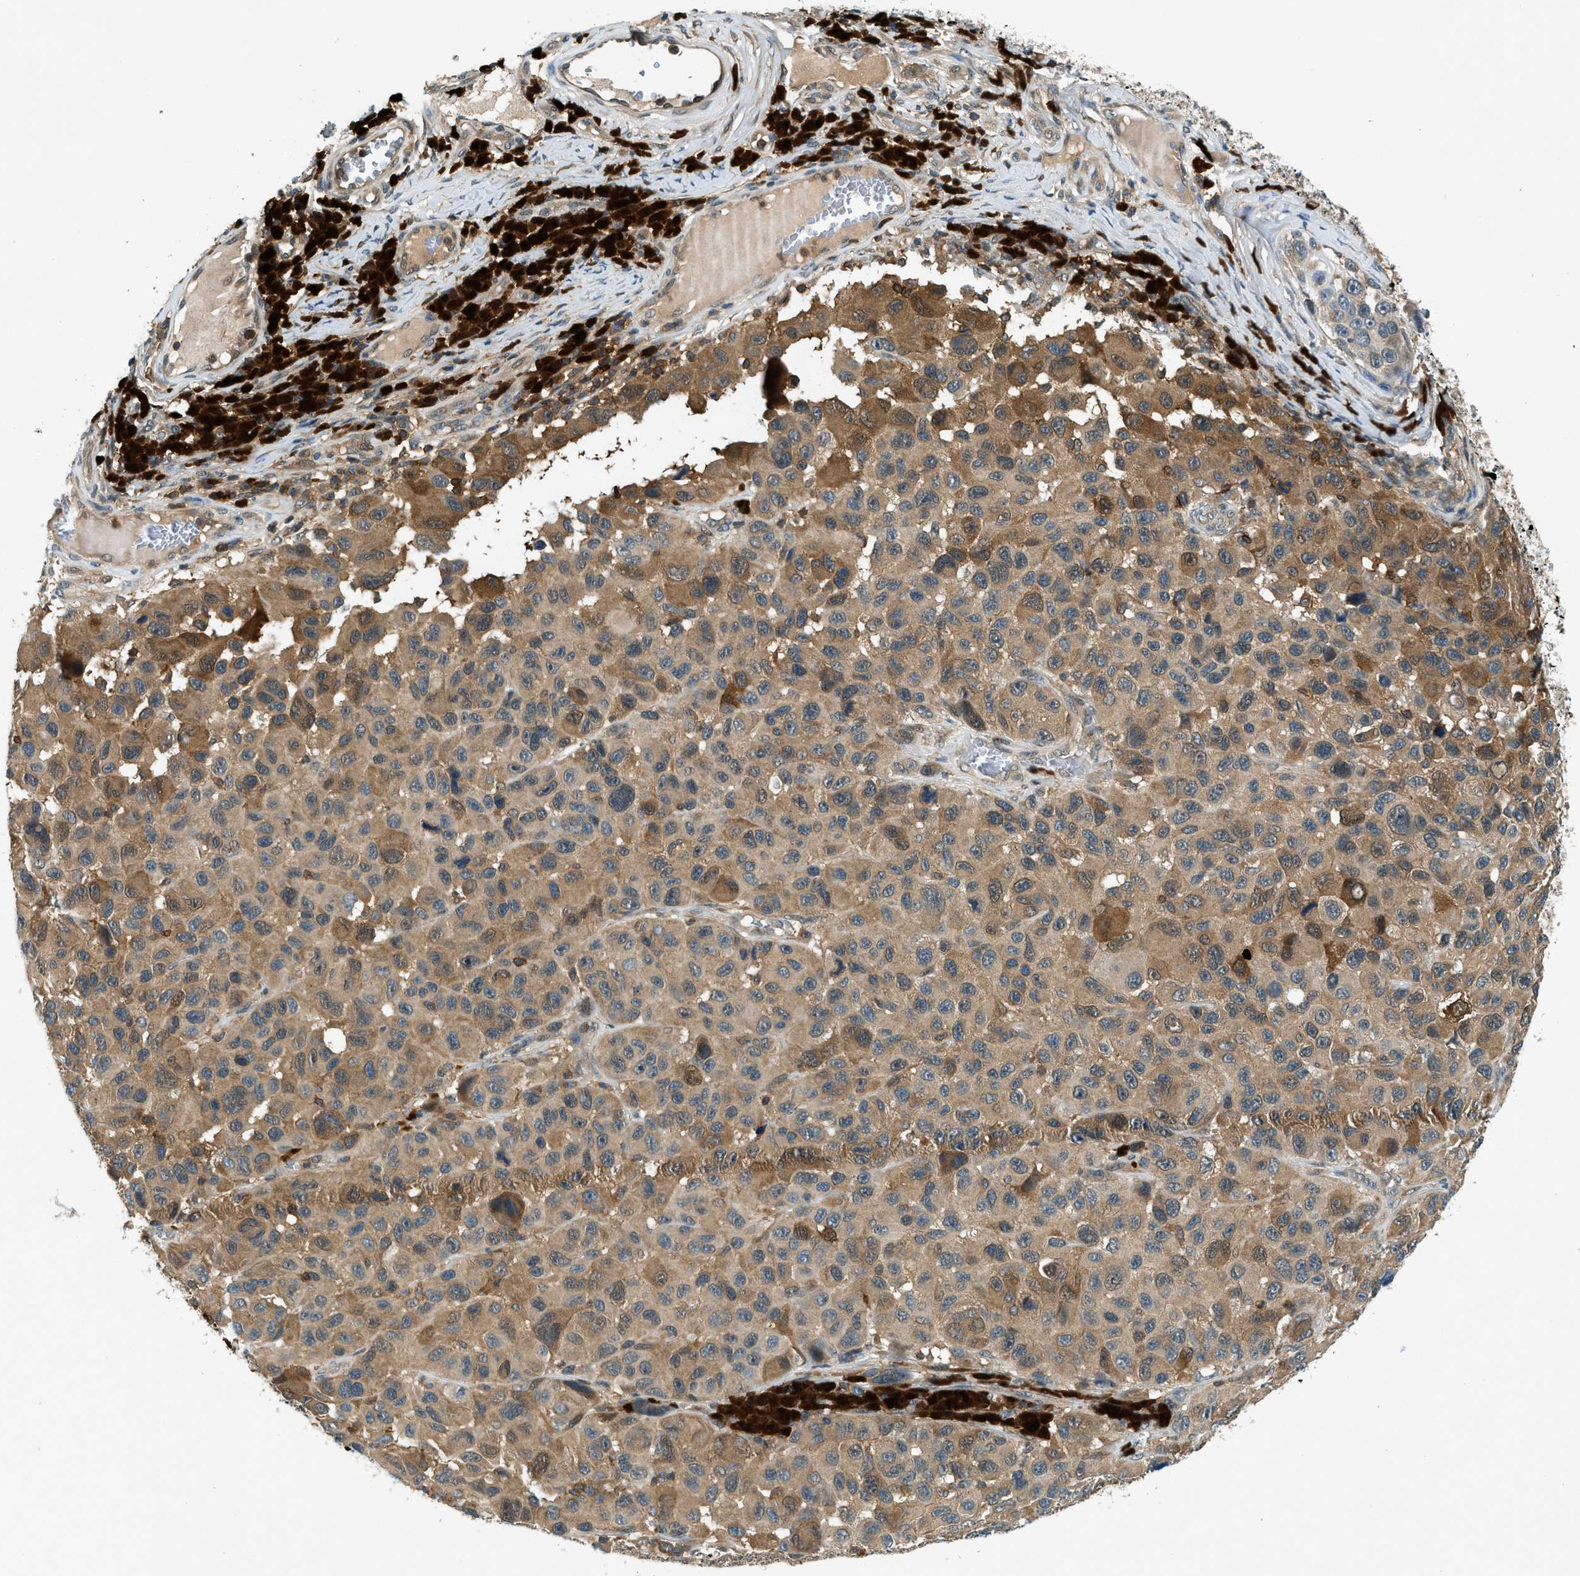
{"staining": {"intensity": "moderate", "quantity": "25%-75%", "location": "cytoplasmic/membranous"}, "tissue": "melanoma", "cell_type": "Tumor cells", "image_type": "cancer", "snomed": [{"axis": "morphology", "description": "Malignant melanoma, NOS"}, {"axis": "topography", "description": "Skin"}], "caption": "Malignant melanoma stained with a brown dye reveals moderate cytoplasmic/membranous positive expression in about 25%-75% of tumor cells.", "gene": "GMPPB", "patient": {"sex": "male", "age": 53}}